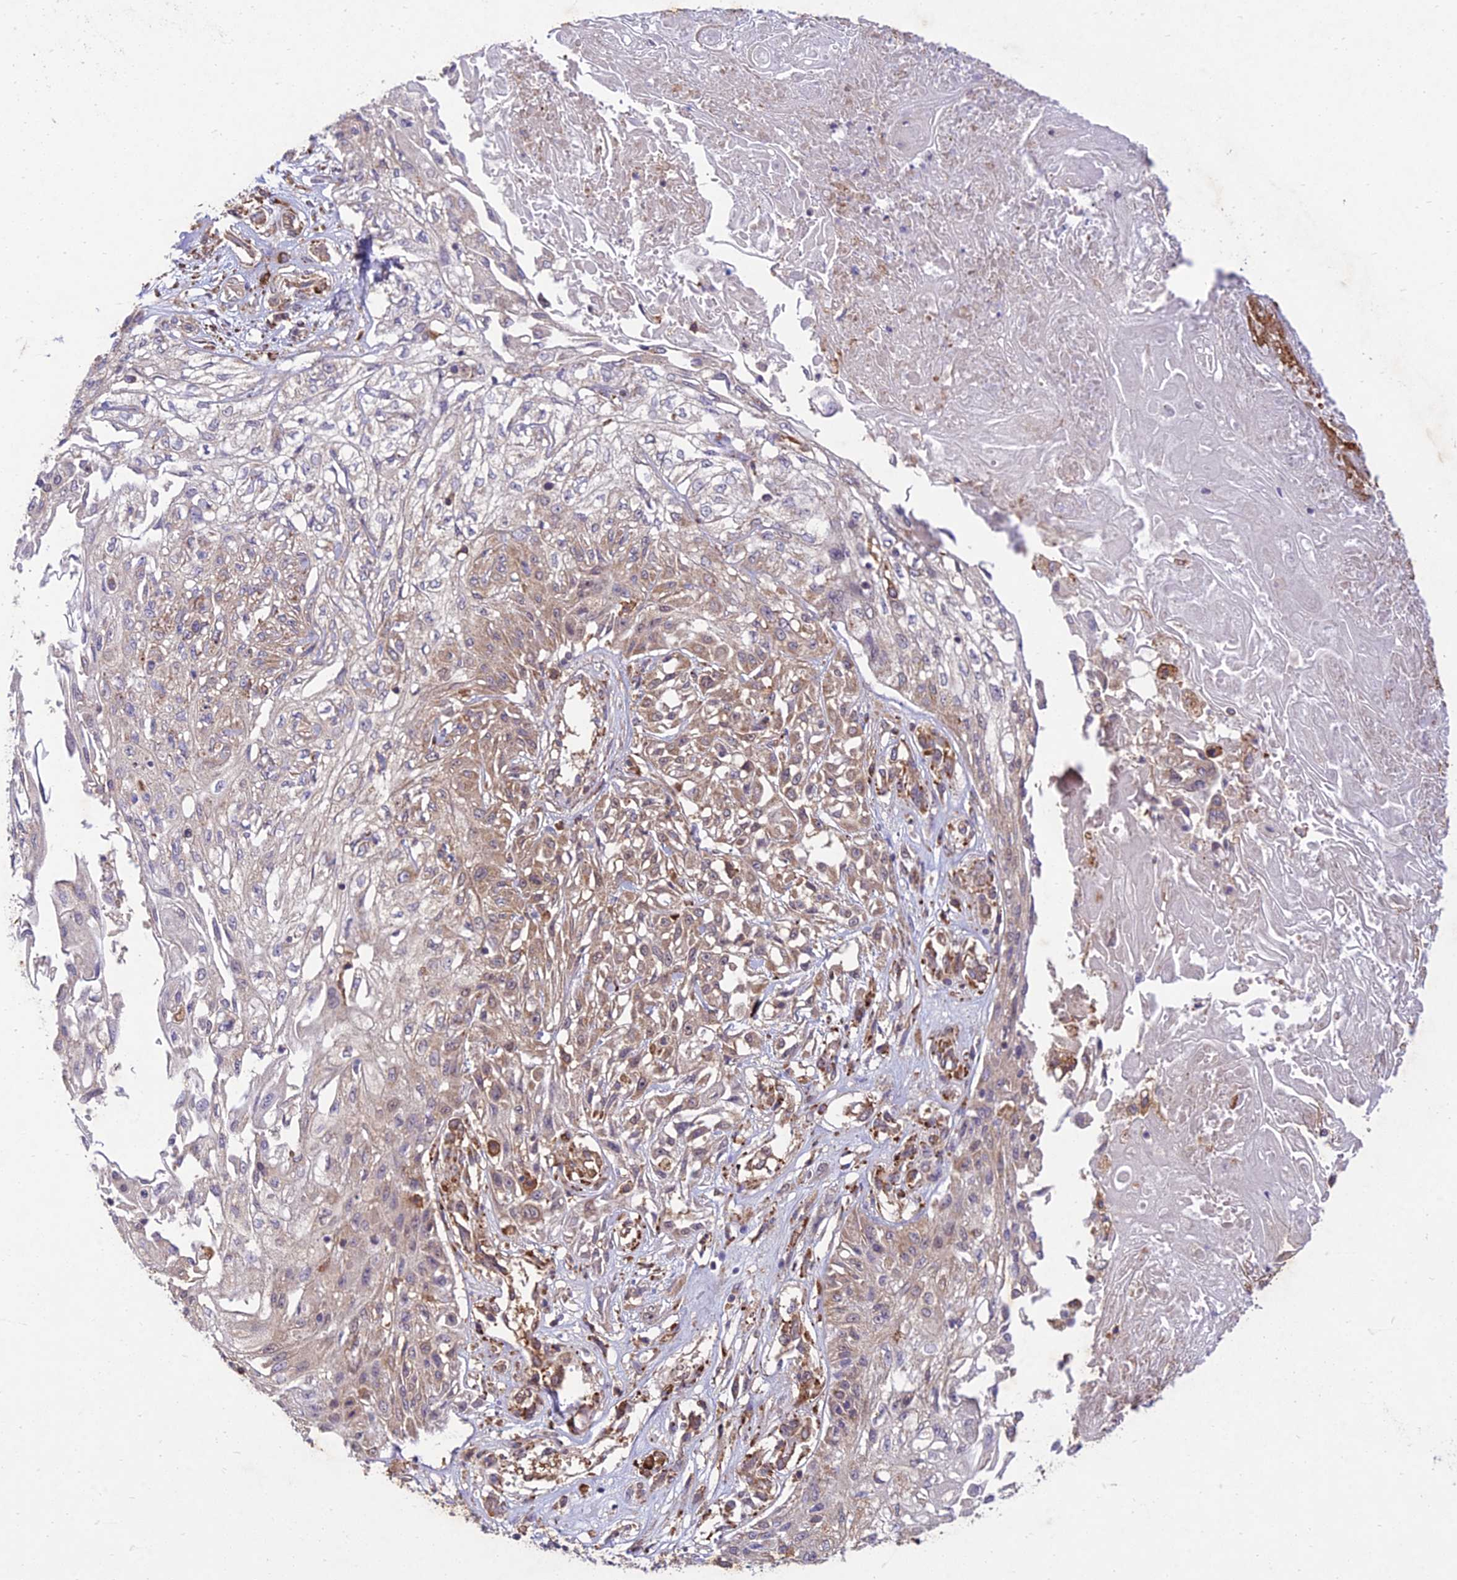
{"staining": {"intensity": "moderate", "quantity": "25%-75%", "location": "cytoplasmic/membranous"}, "tissue": "skin cancer", "cell_type": "Tumor cells", "image_type": "cancer", "snomed": [{"axis": "morphology", "description": "Squamous cell carcinoma, NOS"}, {"axis": "morphology", "description": "Squamous cell carcinoma, metastatic, NOS"}, {"axis": "topography", "description": "Skin"}, {"axis": "topography", "description": "Lymph node"}], "caption": "Immunohistochemistry (IHC) of skin cancer (squamous cell carcinoma) reveals medium levels of moderate cytoplasmic/membranous positivity in about 25%-75% of tumor cells.", "gene": "NXNL2", "patient": {"sex": "male", "age": 75}}